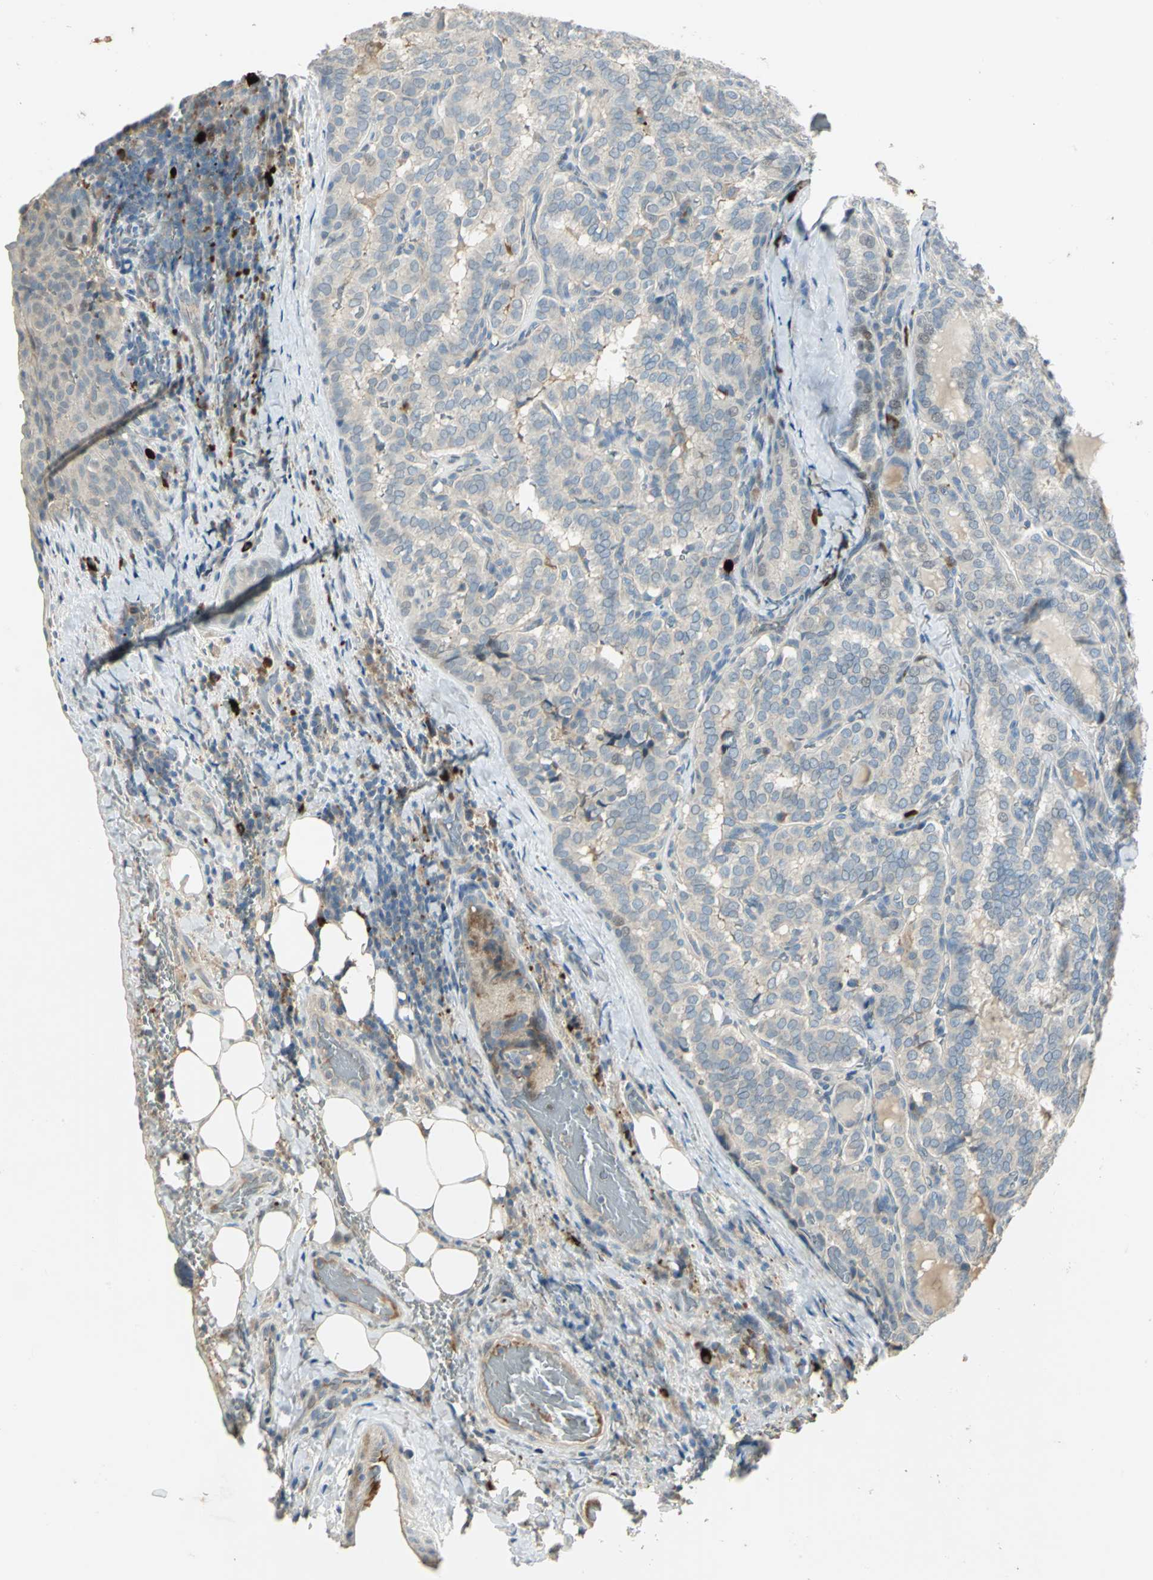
{"staining": {"intensity": "negative", "quantity": "none", "location": "none"}, "tissue": "thyroid cancer", "cell_type": "Tumor cells", "image_type": "cancer", "snomed": [{"axis": "morphology", "description": "Papillary adenocarcinoma, NOS"}, {"axis": "topography", "description": "Thyroid gland"}], "caption": "The image displays no significant positivity in tumor cells of thyroid papillary adenocarcinoma. (Stains: DAB (3,3'-diaminobenzidine) IHC with hematoxylin counter stain, Microscopy: brightfield microscopy at high magnification).", "gene": "PROC", "patient": {"sex": "female", "age": 30}}